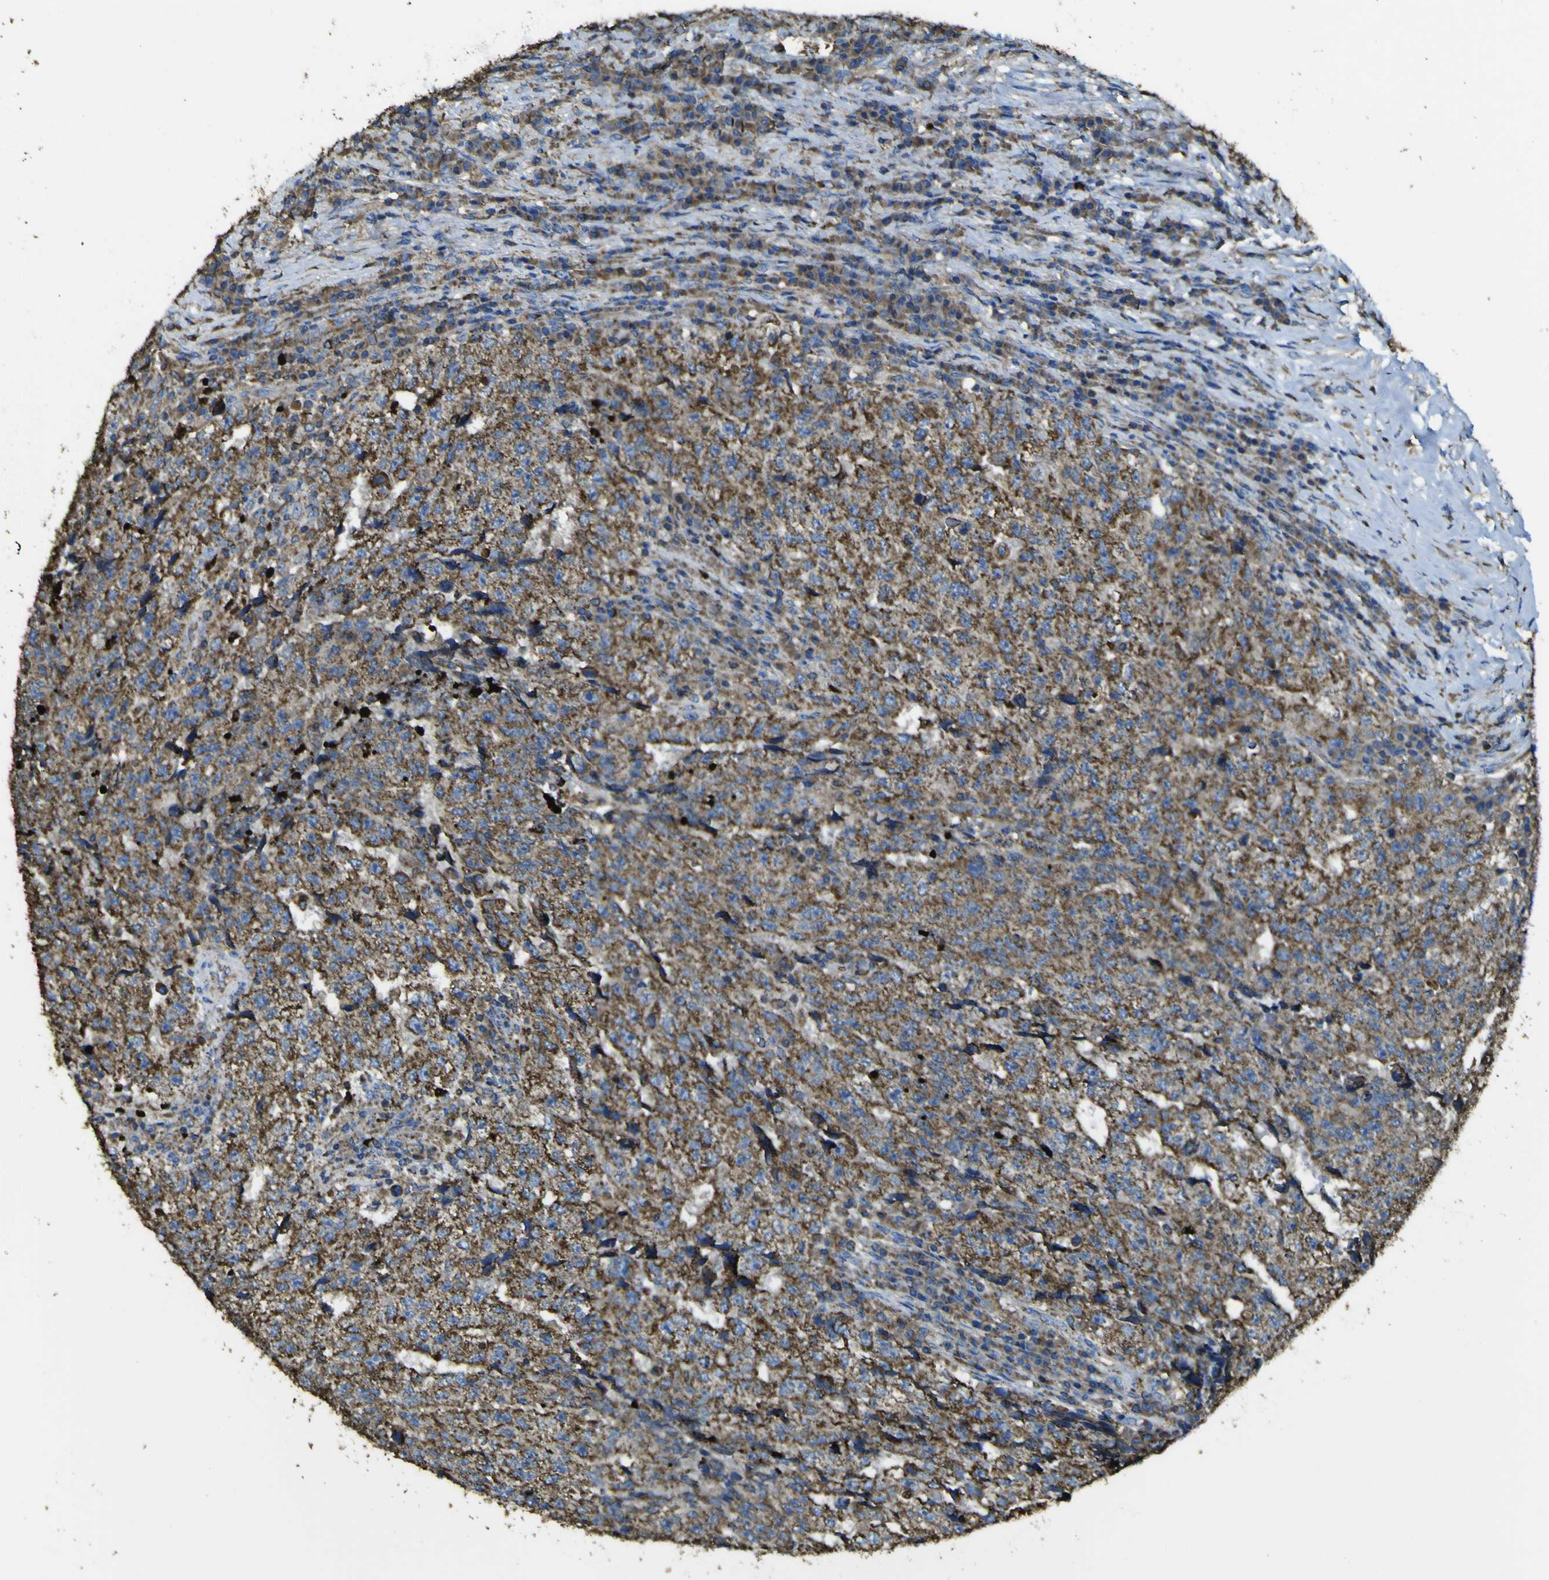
{"staining": {"intensity": "strong", "quantity": ">75%", "location": "cytoplasmic/membranous"}, "tissue": "testis cancer", "cell_type": "Tumor cells", "image_type": "cancer", "snomed": [{"axis": "morphology", "description": "Necrosis, NOS"}, {"axis": "morphology", "description": "Carcinoma, Embryonal, NOS"}, {"axis": "topography", "description": "Testis"}], "caption": "Testis cancer (embryonal carcinoma) stained with DAB (3,3'-diaminobenzidine) IHC exhibits high levels of strong cytoplasmic/membranous positivity in about >75% of tumor cells.", "gene": "ACSL3", "patient": {"sex": "male", "age": 19}}